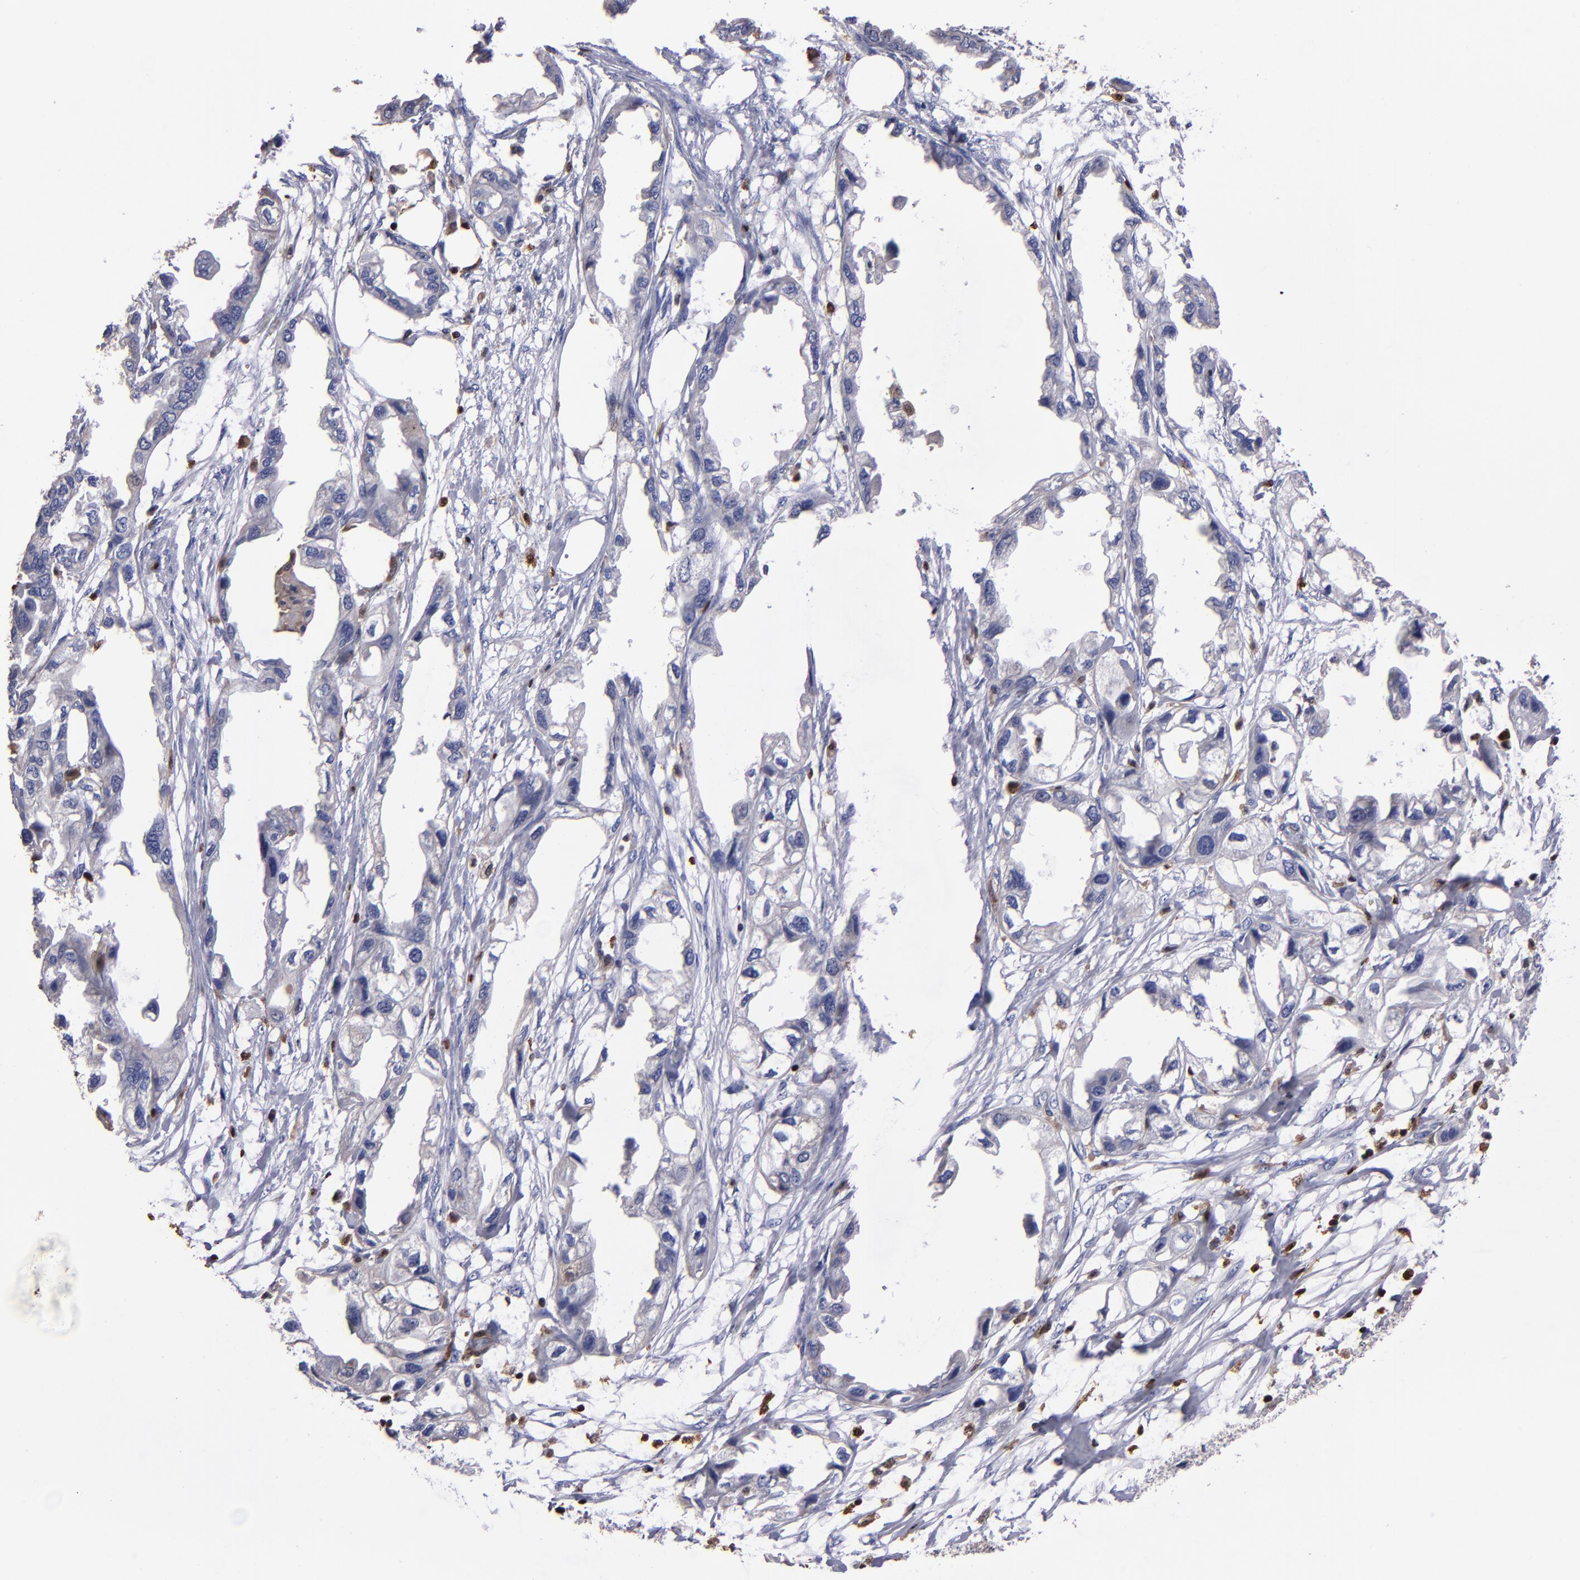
{"staining": {"intensity": "weak", "quantity": "<25%", "location": "cytoplasmic/membranous,nuclear"}, "tissue": "endometrial cancer", "cell_type": "Tumor cells", "image_type": "cancer", "snomed": [{"axis": "morphology", "description": "Adenocarcinoma, NOS"}, {"axis": "topography", "description": "Endometrium"}], "caption": "This is a micrograph of immunohistochemistry staining of adenocarcinoma (endometrial), which shows no expression in tumor cells.", "gene": "S100A4", "patient": {"sex": "female", "age": 67}}